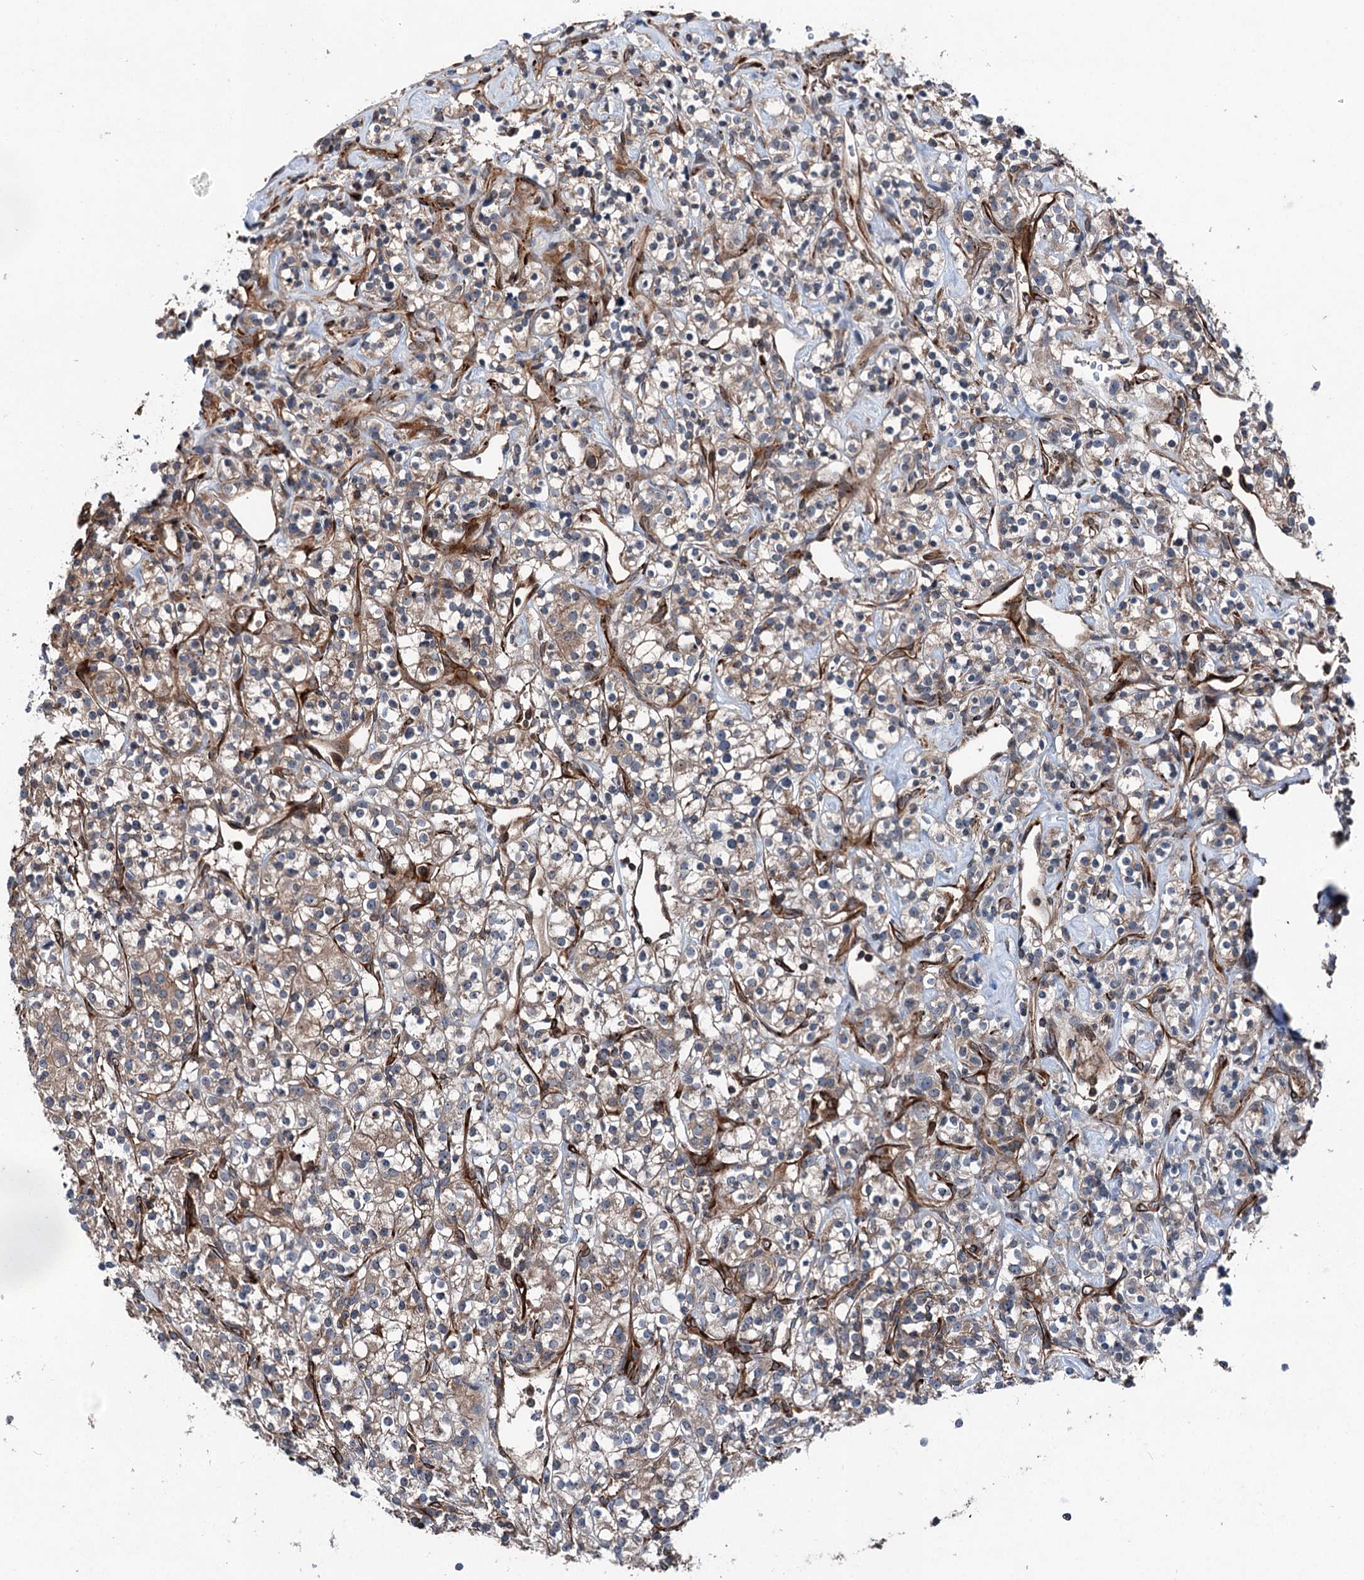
{"staining": {"intensity": "moderate", "quantity": ">75%", "location": "cytoplasmic/membranous"}, "tissue": "renal cancer", "cell_type": "Tumor cells", "image_type": "cancer", "snomed": [{"axis": "morphology", "description": "Adenocarcinoma, NOS"}, {"axis": "topography", "description": "Kidney"}], "caption": "Renal cancer tissue exhibits moderate cytoplasmic/membranous expression in about >75% of tumor cells, visualized by immunohistochemistry.", "gene": "DDIAS", "patient": {"sex": "male", "age": 77}}